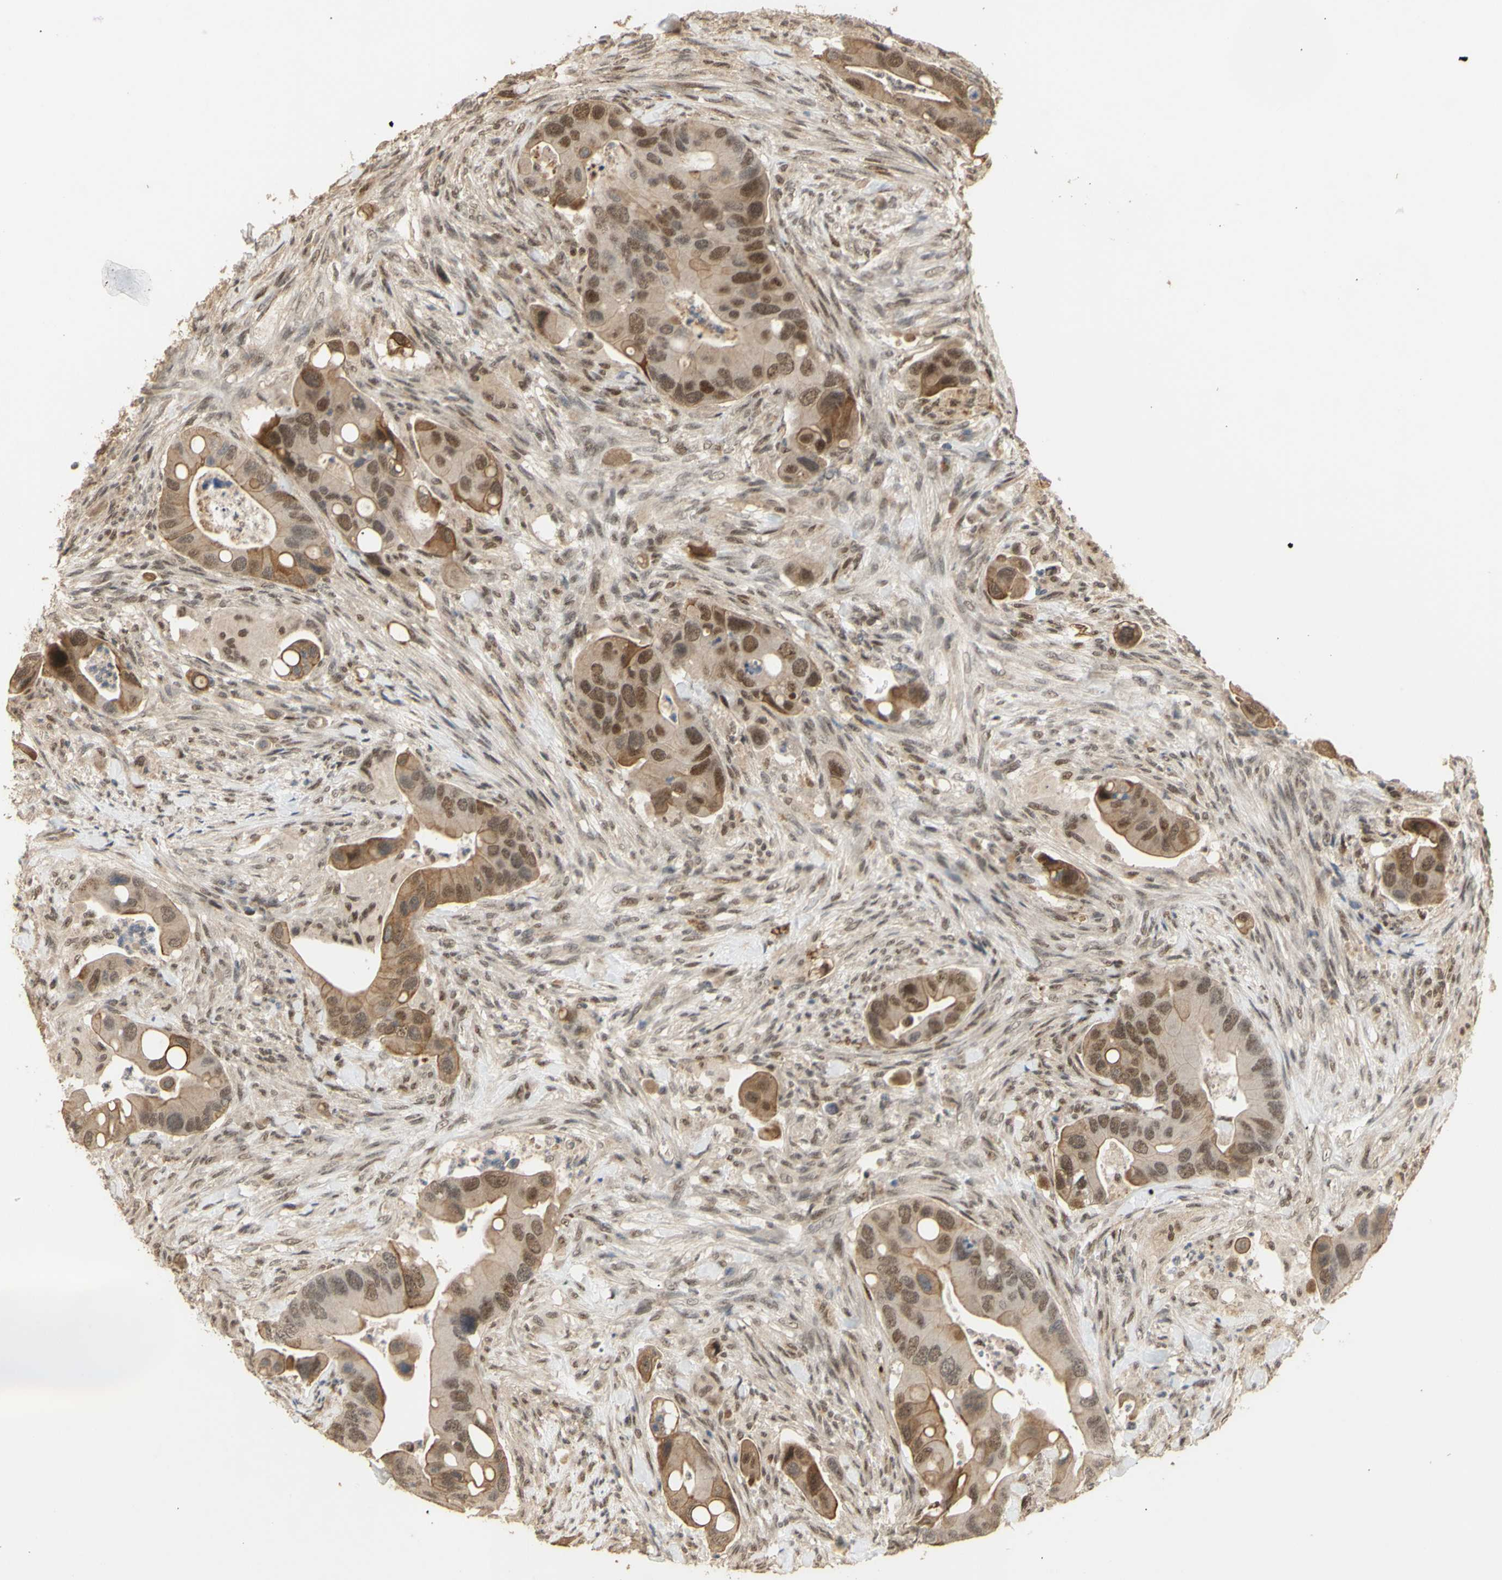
{"staining": {"intensity": "moderate", "quantity": ">75%", "location": "cytoplasmic/membranous,nuclear"}, "tissue": "colorectal cancer", "cell_type": "Tumor cells", "image_type": "cancer", "snomed": [{"axis": "morphology", "description": "Adenocarcinoma, NOS"}, {"axis": "topography", "description": "Rectum"}], "caption": "Immunohistochemical staining of human colorectal adenocarcinoma shows medium levels of moderate cytoplasmic/membranous and nuclear expression in about >75% of tumor cells.", "gene": "GTF2E2", "patient": {"sex": "female", "age": 57}}